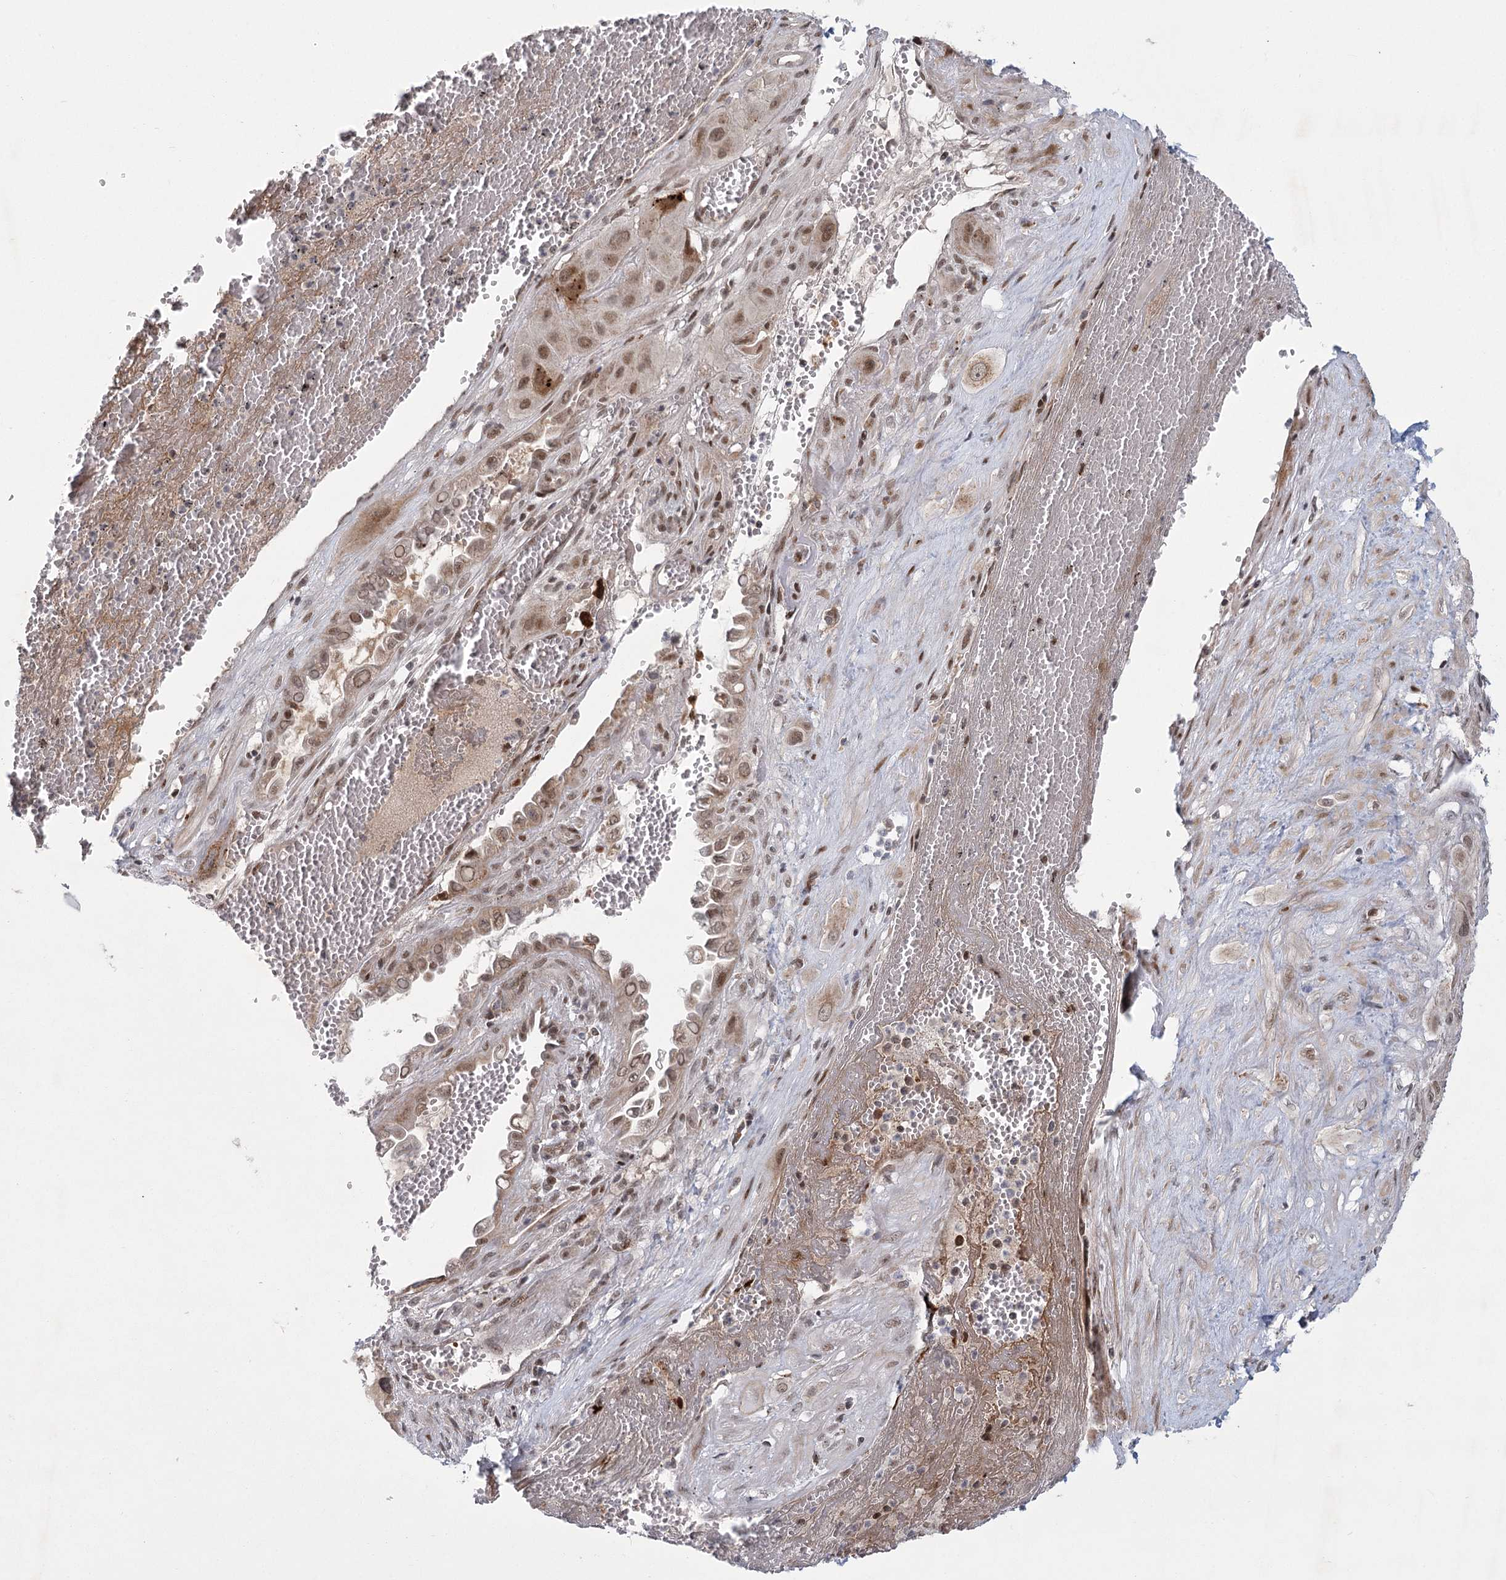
{"staining": {"intensity": "moderate", "quantity": ">75%", "location": "nuclear"}, "tissue": "cervical cancer", "cell_type": "Tumor cells", "image_type": "cancer", "snomed": [{"axis": "morphology", "description": "Squamous cell carcinoma, NOS"}, {"axis": "topography", "description": "Cervix"}], "caption": "Brown immunohistochemical staining in human squamous cell carcinoma (cervical) demonstrates moderate nuclear positivity in about >75% of tumor cells.", "gene": "CIB4", "patient": {"sex": "female", "age": 34}}